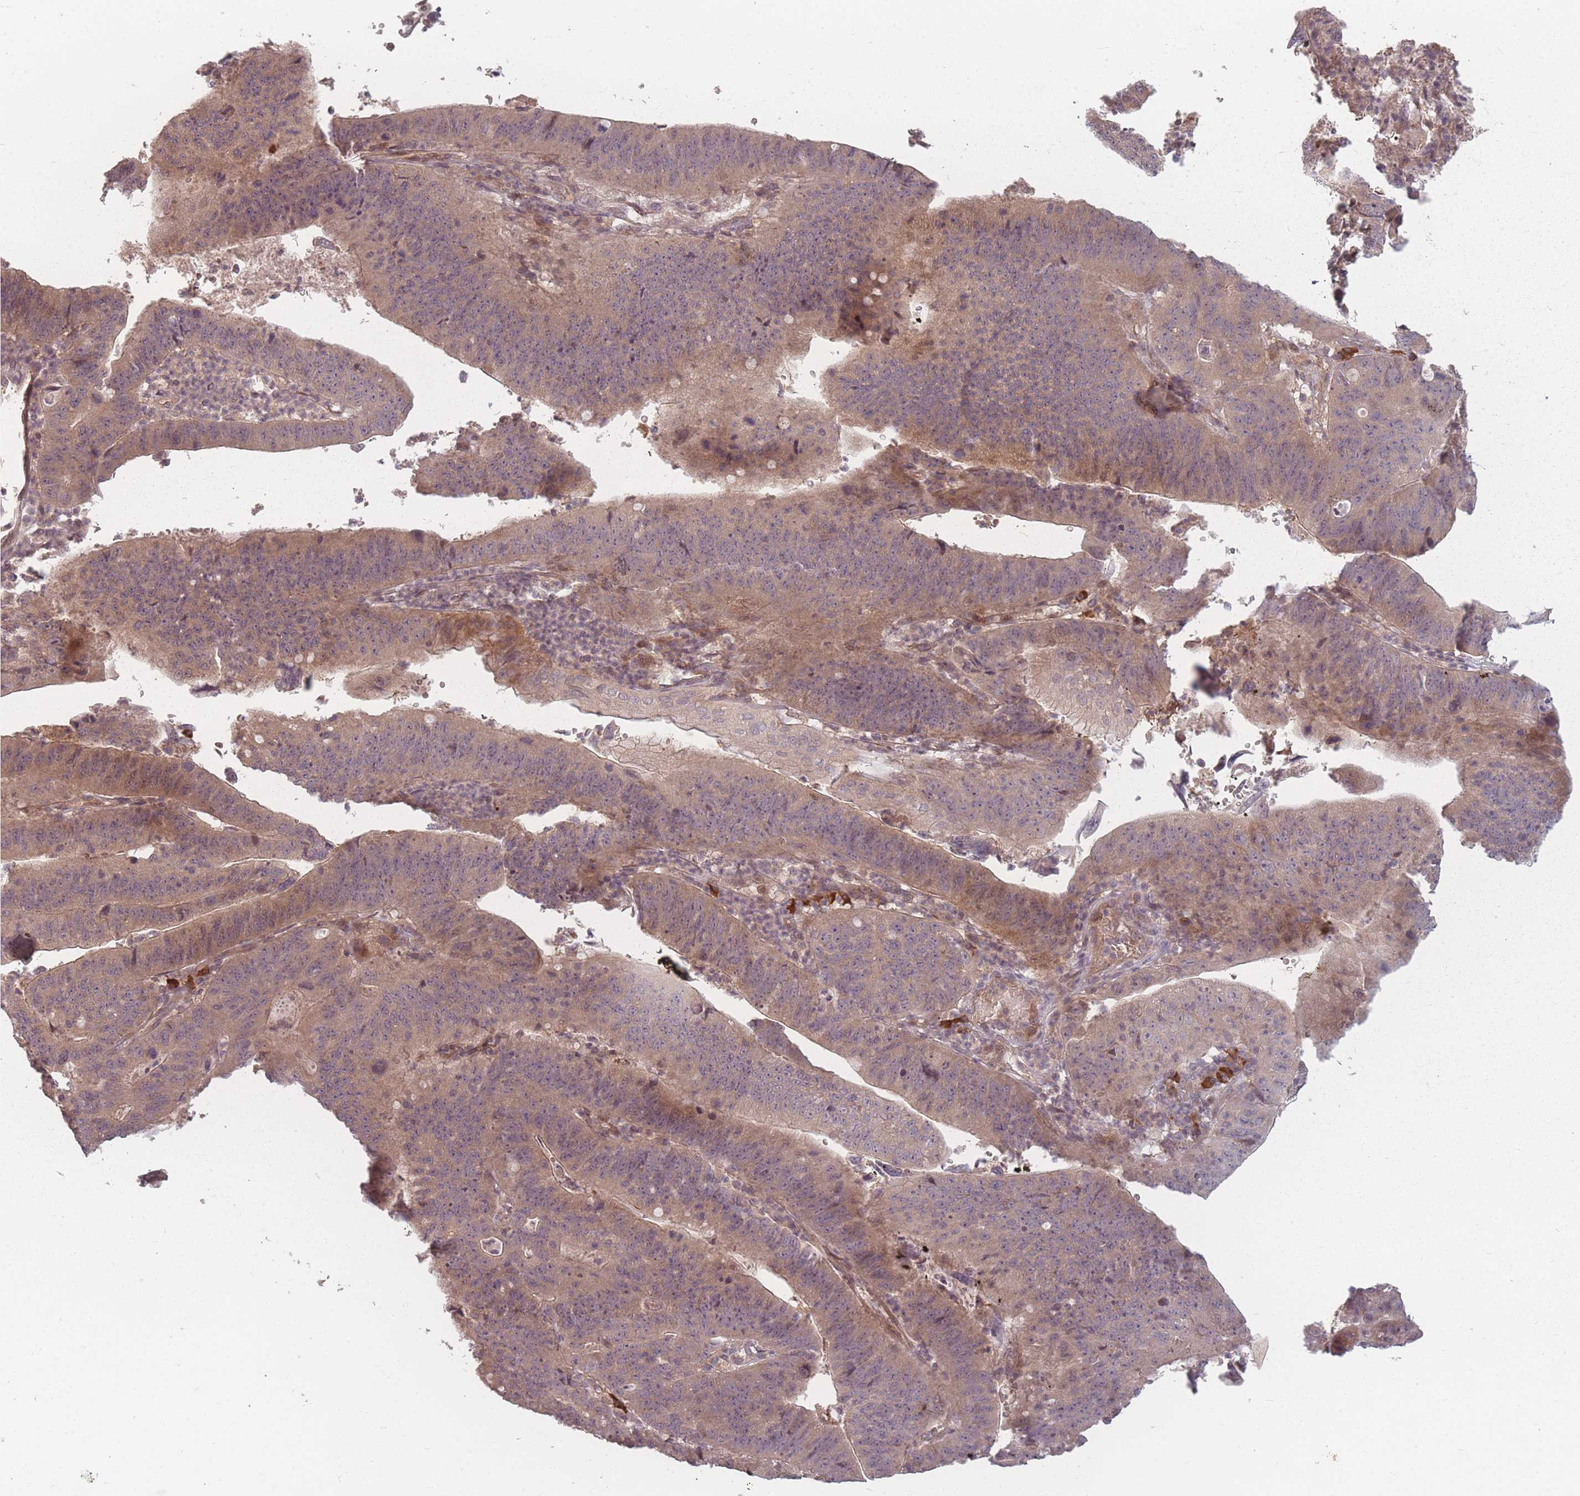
{"staining": {"intensity": "moderate", "quantity": "25%-75%", "location": "cytoplasmic/membranous"}, "tissue": "stomach cancer", "cell_type": "Tumor cells", "image_type": "cancer", "snomed": [{"axis": "morphology", "description": "Adenocarcinoma, NOS"}, {"axis": "topography", "description": "Stomach"}], "caption": "Protein staining by immunohistochemistry (IHC) reveals moderate cytoplasmic/membranous expression in approximately 25%-75% of tumor cells in adenocarcinoma (stomach). The staining is performed using DAB (3,3'-diaminobenzidine) brown chromogen to label protein expression. The nuclei are counter-stained blue using hematoxylin.", "gene": "HAGH", "patient": {"sex": "male", "age": 59}}